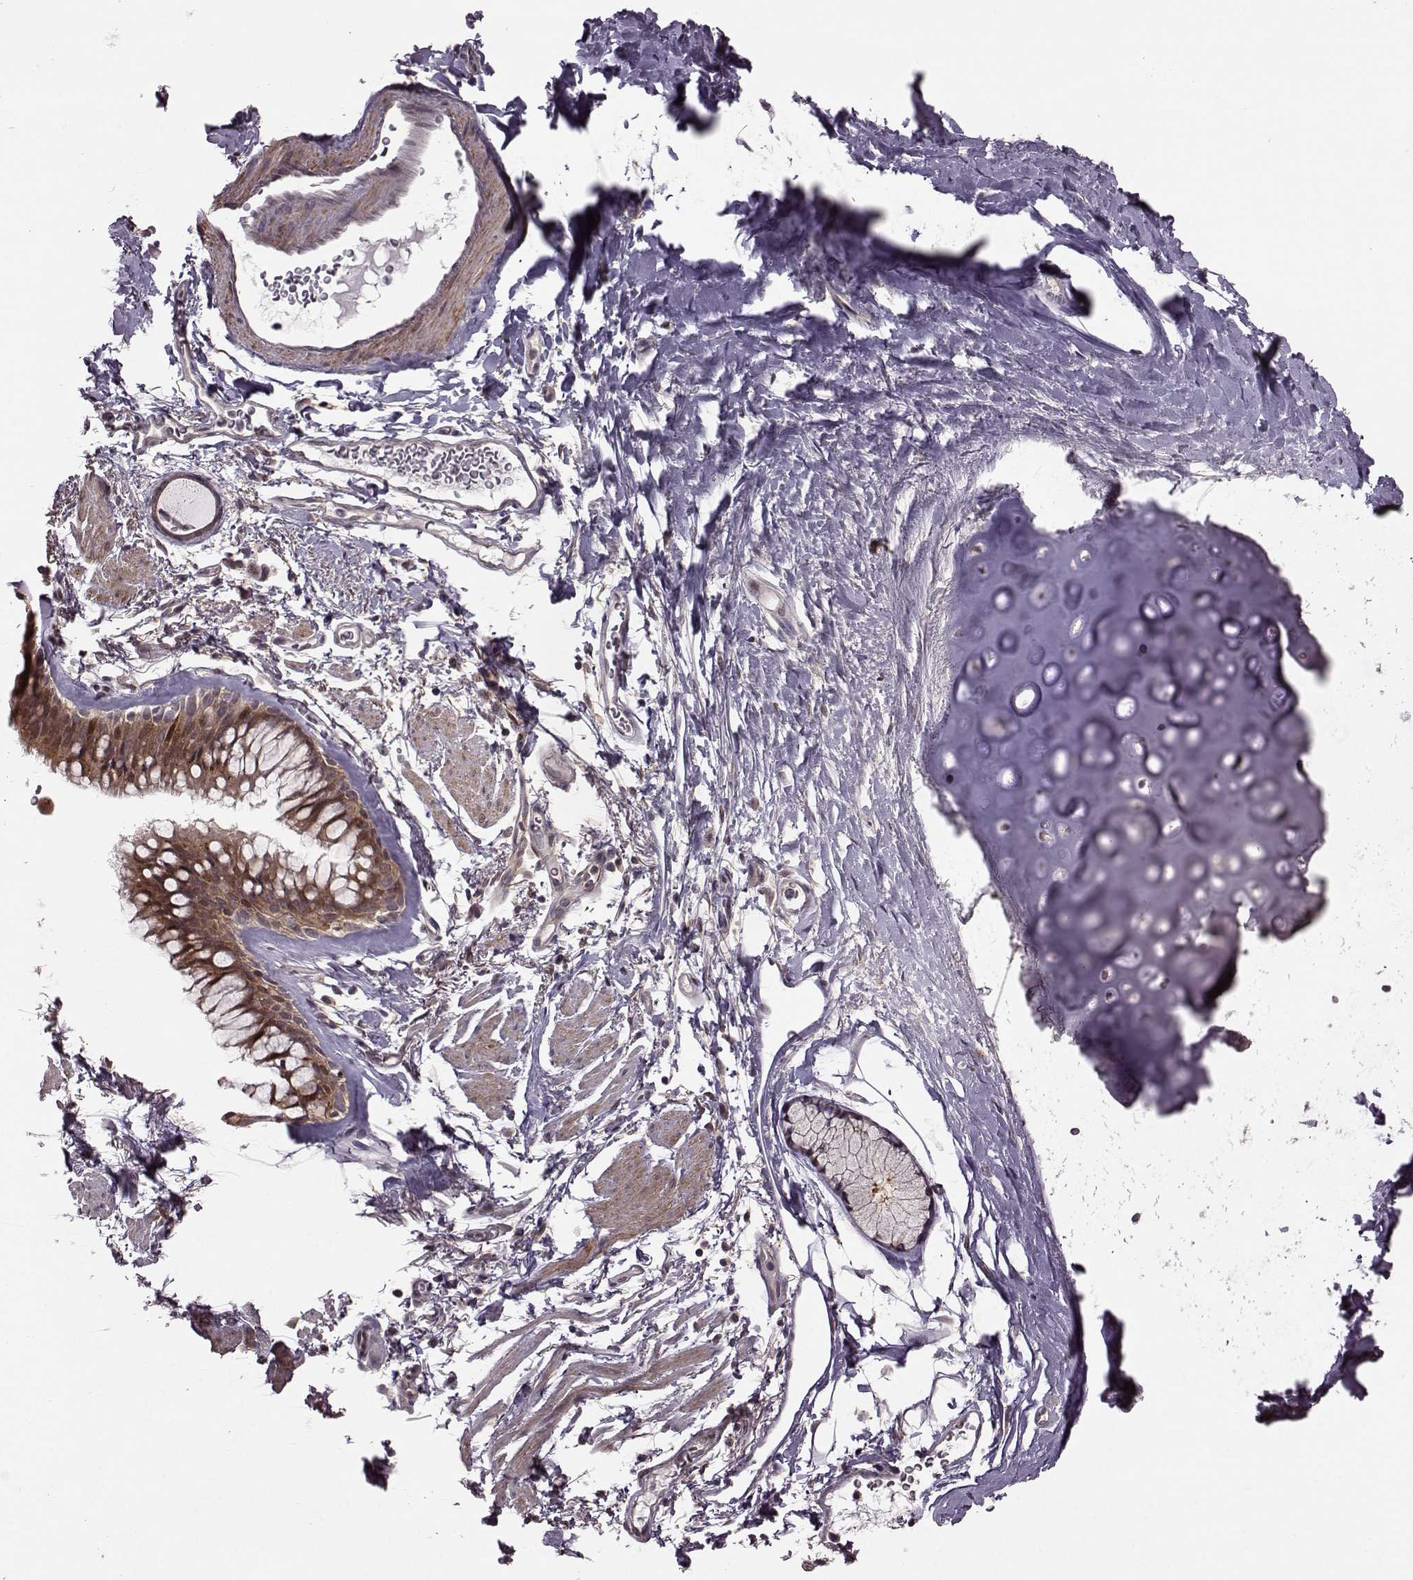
{"staining": {"intensity": "strong", "quantity": ">75%", "location": "cytoplasmic/membranous"}, "tissue": "bronchus", "cell_type": "Respiratory epithelial cells", "image_type": "normal", "snomed": [{"axis": "morphology", "description": "Normal tissue, NOS"}, {"axis": "topography", "description": "Lymph node"}, {"axis": "topography", "description": "Bronchus"}], "caption": "The histopathology image exhibits immunohistochemical staining of normal bronchus. There is strong cytoplasmic/membranous positivity is seen in approximately >75% of respiratory epithelial cells.", "gene": "FNIP2", "patient": {"sex": "female", "age": 70}}